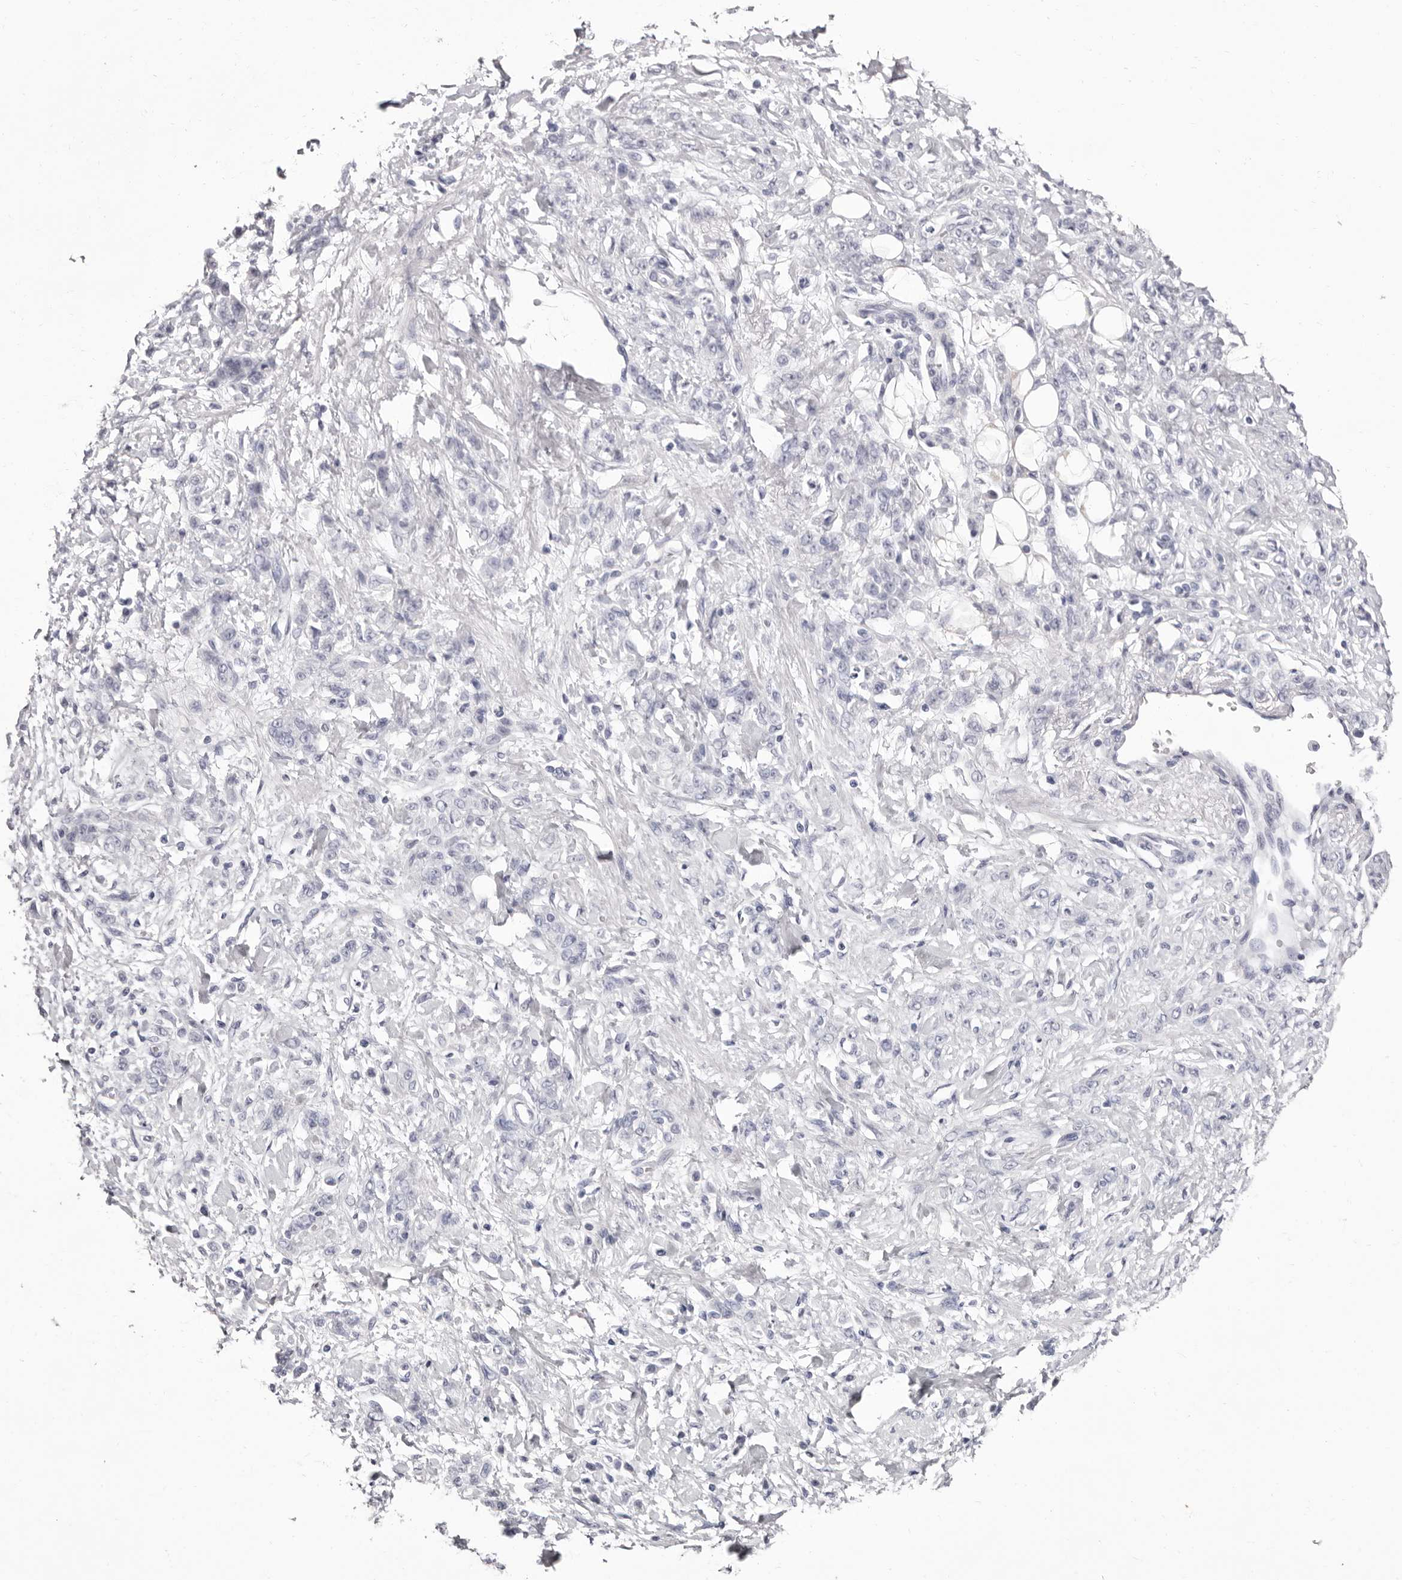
{"staining": {"intensity": "negative", "quantity": "none", "location": "none"}, "tissue": "stomach cancer", "cell_type": "Tumor cells", "image_type": "cancer", "snomed": [{"axis": "morphology", "description": "Normal tissue, NOS"}, {"axis": "morphology", "description": "Adenocarcinoma, NOS"}, {"axis": "topography", "description": "Stomach"}], "caption": "The histopathology image exhibits no significant expression in tumor cells of stomach adenocarcinoma.", "gene": "LPO", "patient": {"sex": "male", "age": 82}}